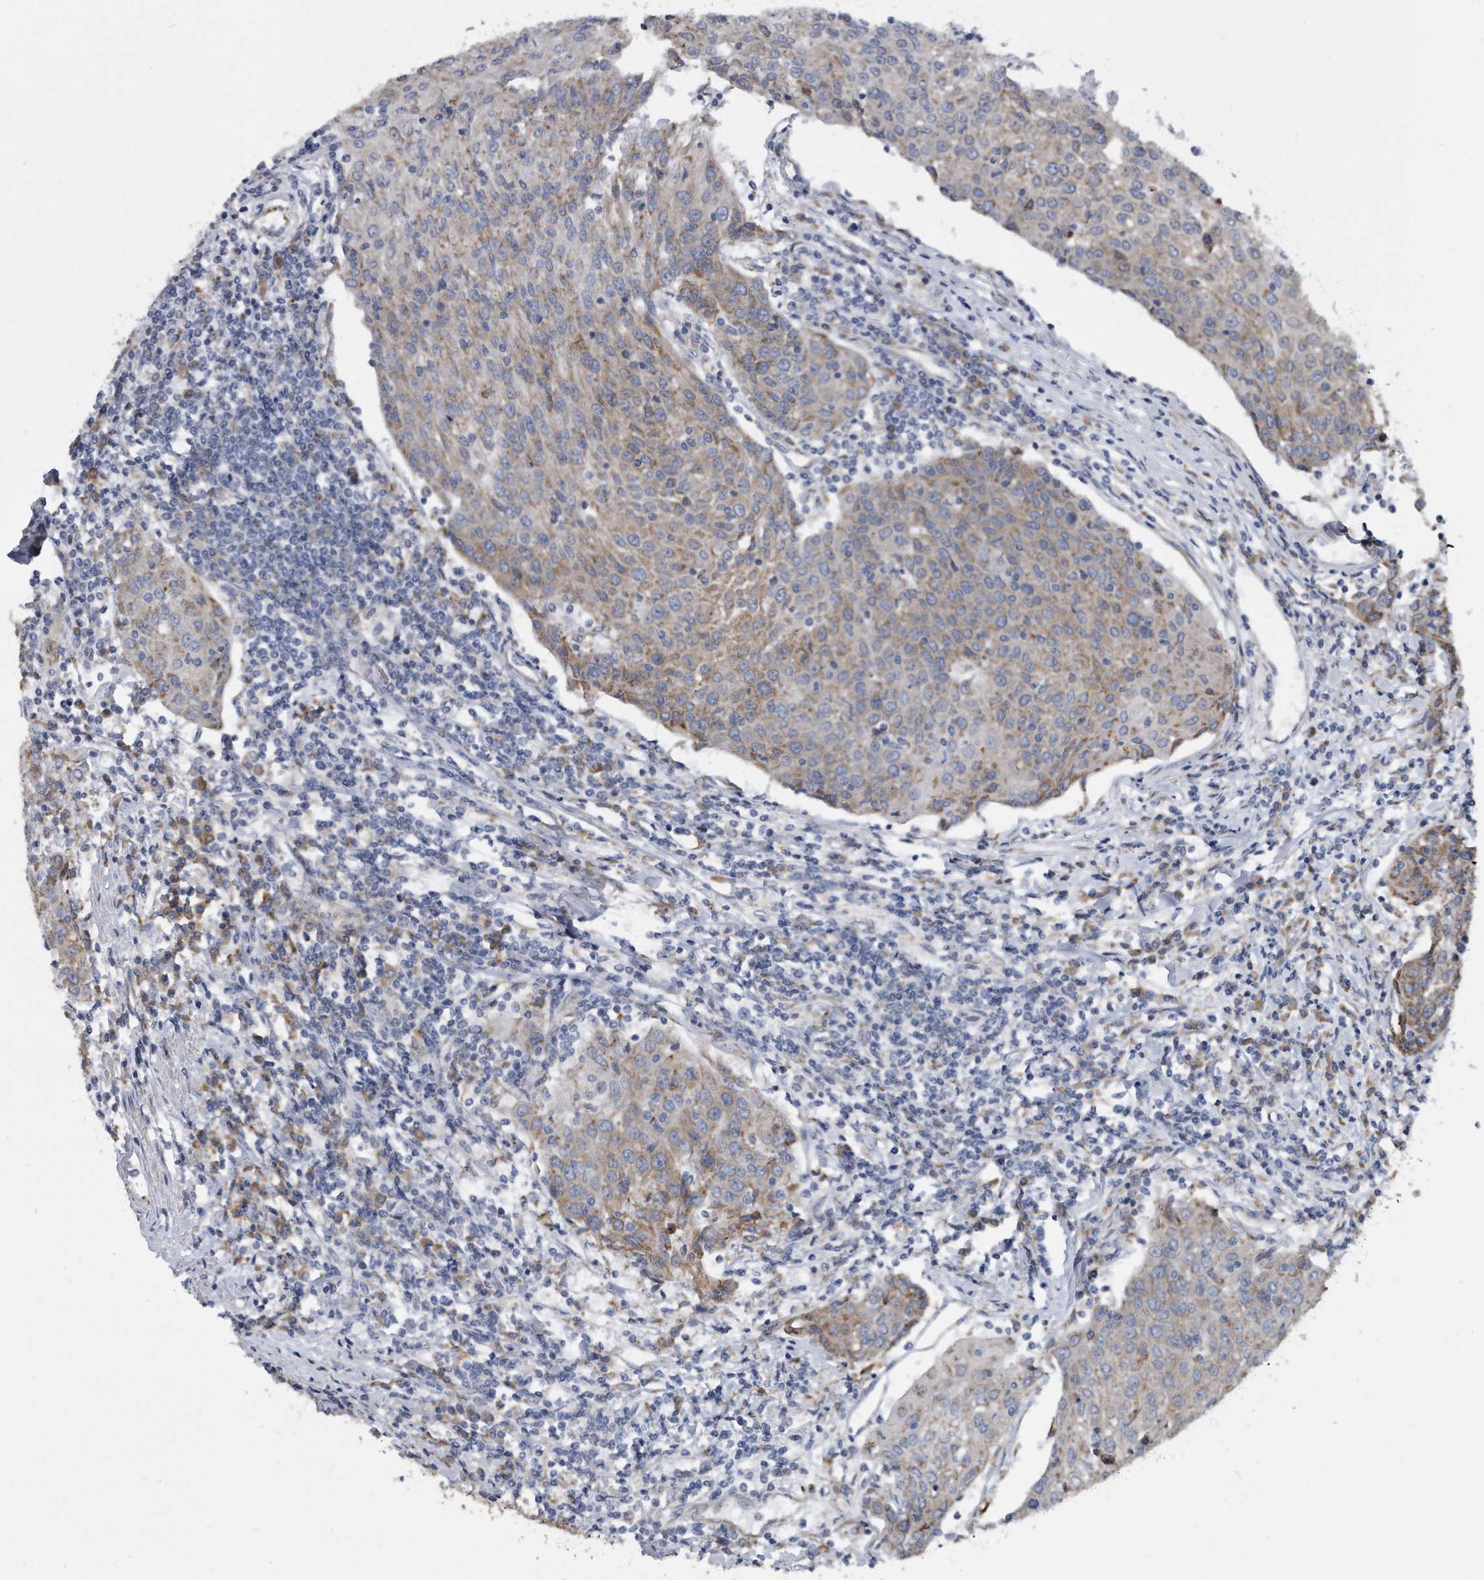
{"staining": {"intensity": "weak", "quantity": "25%-75%", "location": "cytoplasmic/membranous"}, "tissue": "urothelial cancer", "cell_type": "Tumor cells", "image_type": "cancer", "snomed": [{"axis": "morphology", "description": "Urothelial carcinoma, High grade"}, {"axis": "topography", "description": "Urinary bladder"}], "caption": "The immunohistochemical stain shows weak cytoplasmic/membranous expression in tumor cells of urothelial cancer tissue. Using DAB (brown) and hematoxylin (blue) stains, captured at high magnification using brightfield microscopy.", "gene": "CCDC47", "patient": {"sex": "female", "age": 85}}